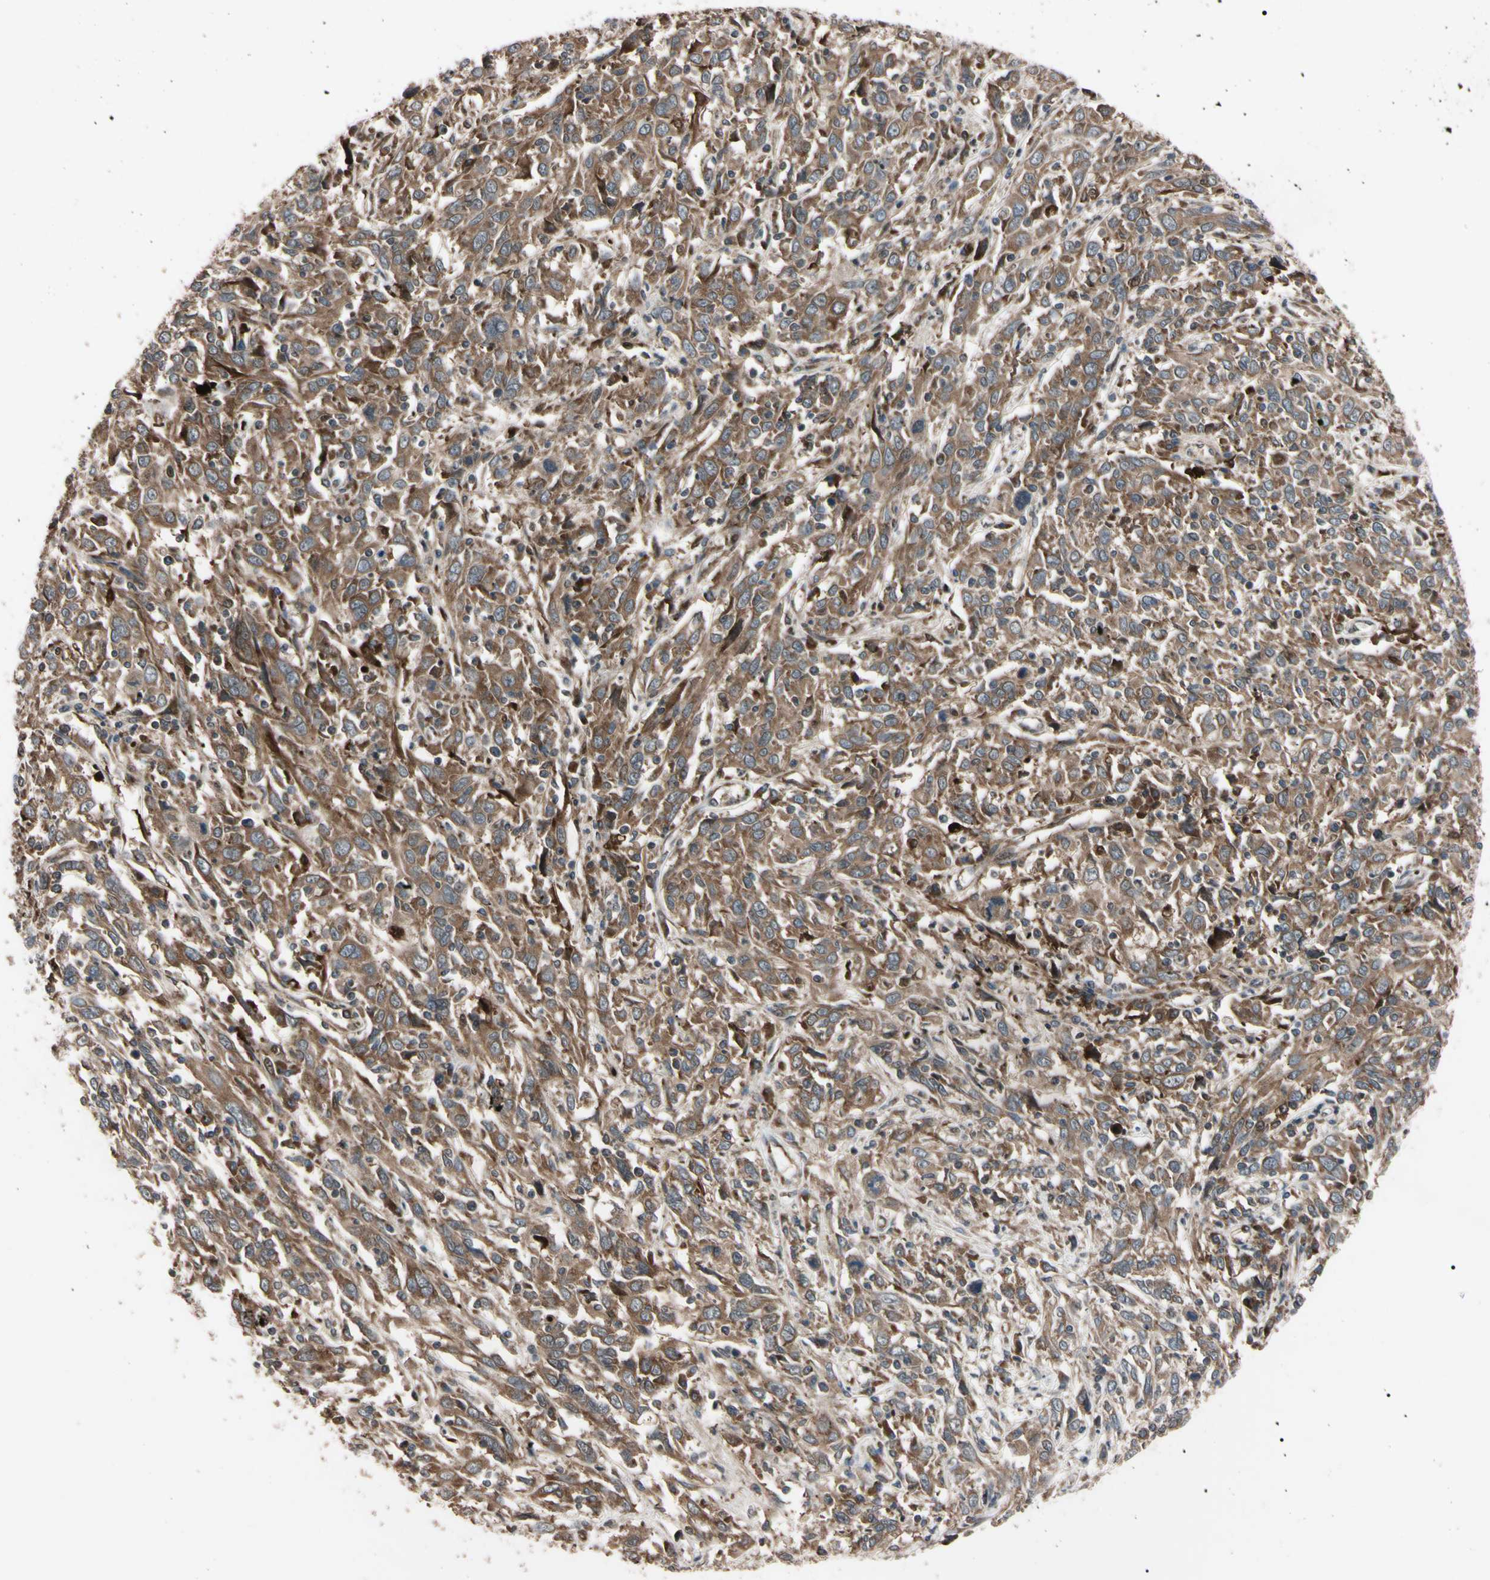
{"staining": {"intensity": "moderate", "quantity": ">75%", "location": "cytoplasmic/membranous"}, "tissue": "cervical cancer", "cell_type": "Tumor cells", "image_type": "cancer", "snomed": [{"axis": "morphology", "description": "Squamous cell carcinoma, NOS"}, {"axis": "topography", "description": "Cervix"}], "caption": "High-magnification brightfield microscopy of cervical squamous cell carcinoma stained with DAB (3,3'-diaminobenzidine) (brown) and counterstained with hematoxylin (blue). tumor cells exhibit moderate cytoplasmic/membranous positivity is present in approximately>75% of cells.", "gene": "GUCY1B1", "patient": {"sex": "female", "age": 46}}